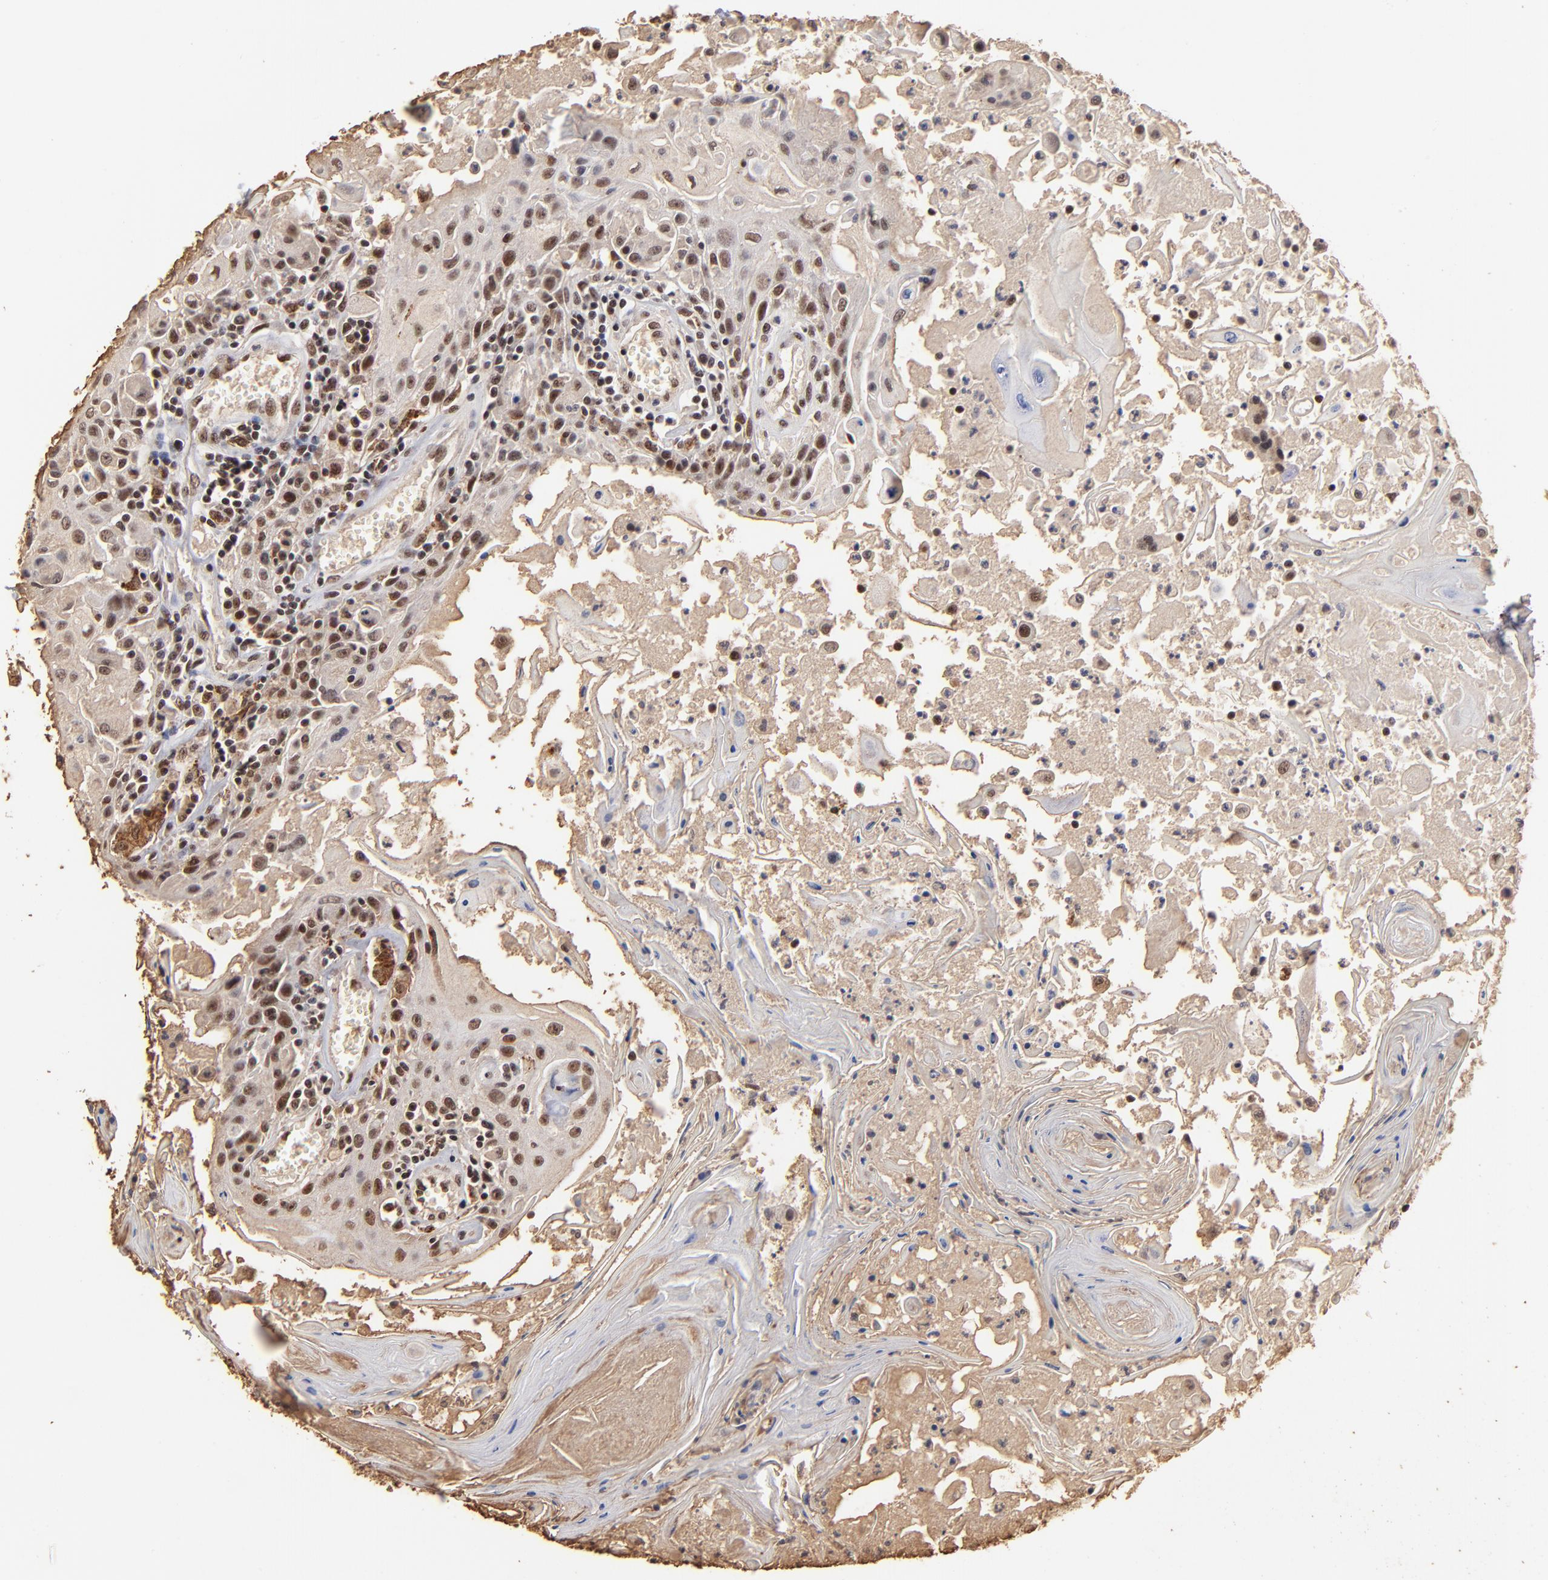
{"staining": {"intensity": "moderate", "quantity": ">75%", "location": "nuclear"}, "tissue": "head and neck cancer", "cell_type": "Tumor cells", "image_type": "cancer", "snomed": [{"axis": "morphology", "description": "Squamous cell carcinoma, NOS"}, {"axis": "topography", "description": "Oral tissue"}, {"axis": "topography", "description": "Head-Neck"}], "caption": "Head and neck squamous cell carcinoma stained with a protein marker exhibits moderate staining in tumor cells.", "gene": "ZNF146", "patient": {"sex": "female", "age": 76}}